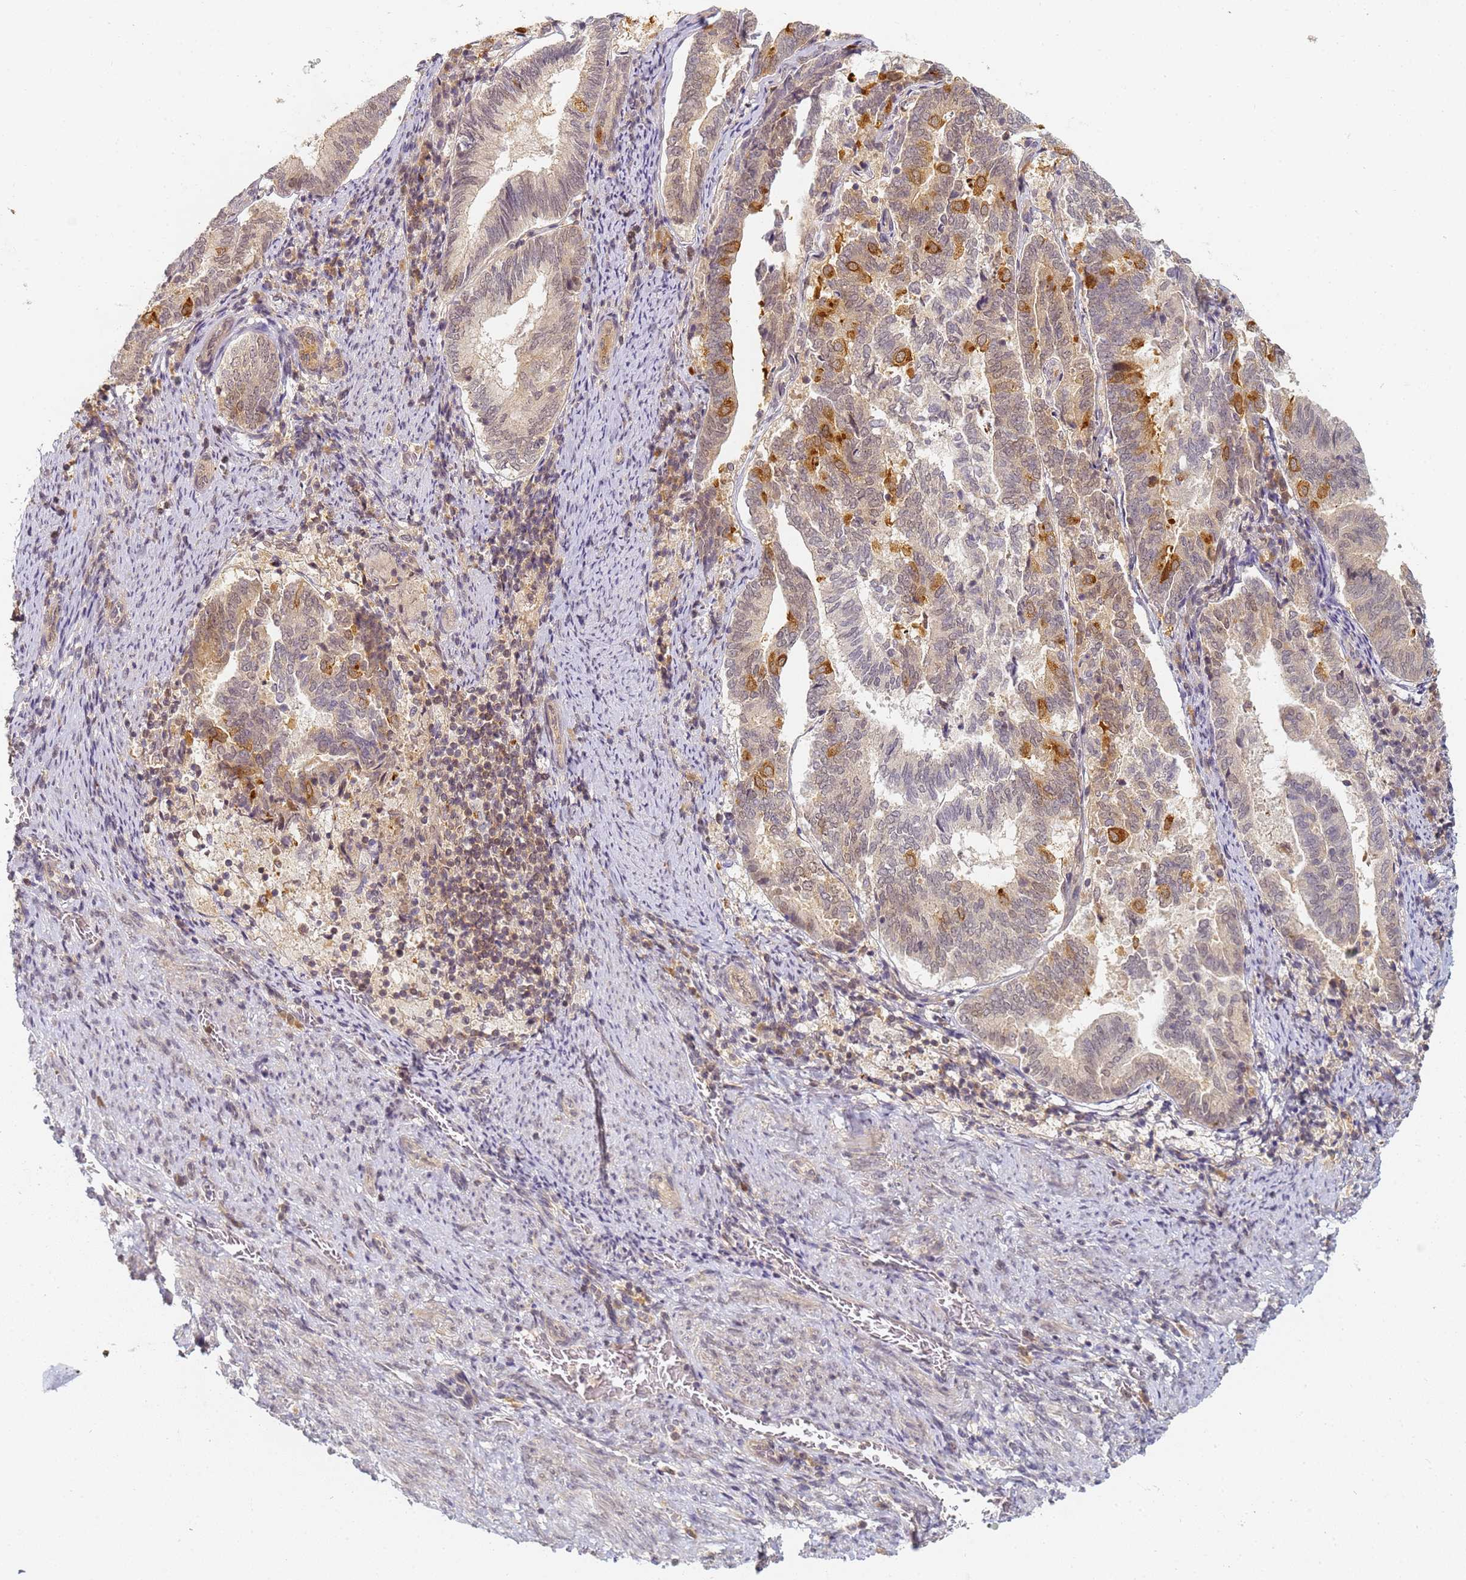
{"staining": {"intensity": "moderate", "quantity": "<25%", "location": "cytoplasmic/membranous"}, "tissue": "endometrial cancer", "cell_type": "Tumor cells", "image_type": "cancer", "snomed": [{"axis": "morphology", "description": "Adenocarcinoma, NOS"}, {"axis": "topography", "description": "Endometrium"}], "caption": "Immunohistochemistry (IHC) histopathology image of human endometrial cancer (adenocarcinoma) stained for a protein (brown), which exhibits low levels of moderate cytoplasmic/membranous positivity in approximately <25% of tumor cells.", "gene": "HMCES", "patient": {"sex": "female", "age": 80}}